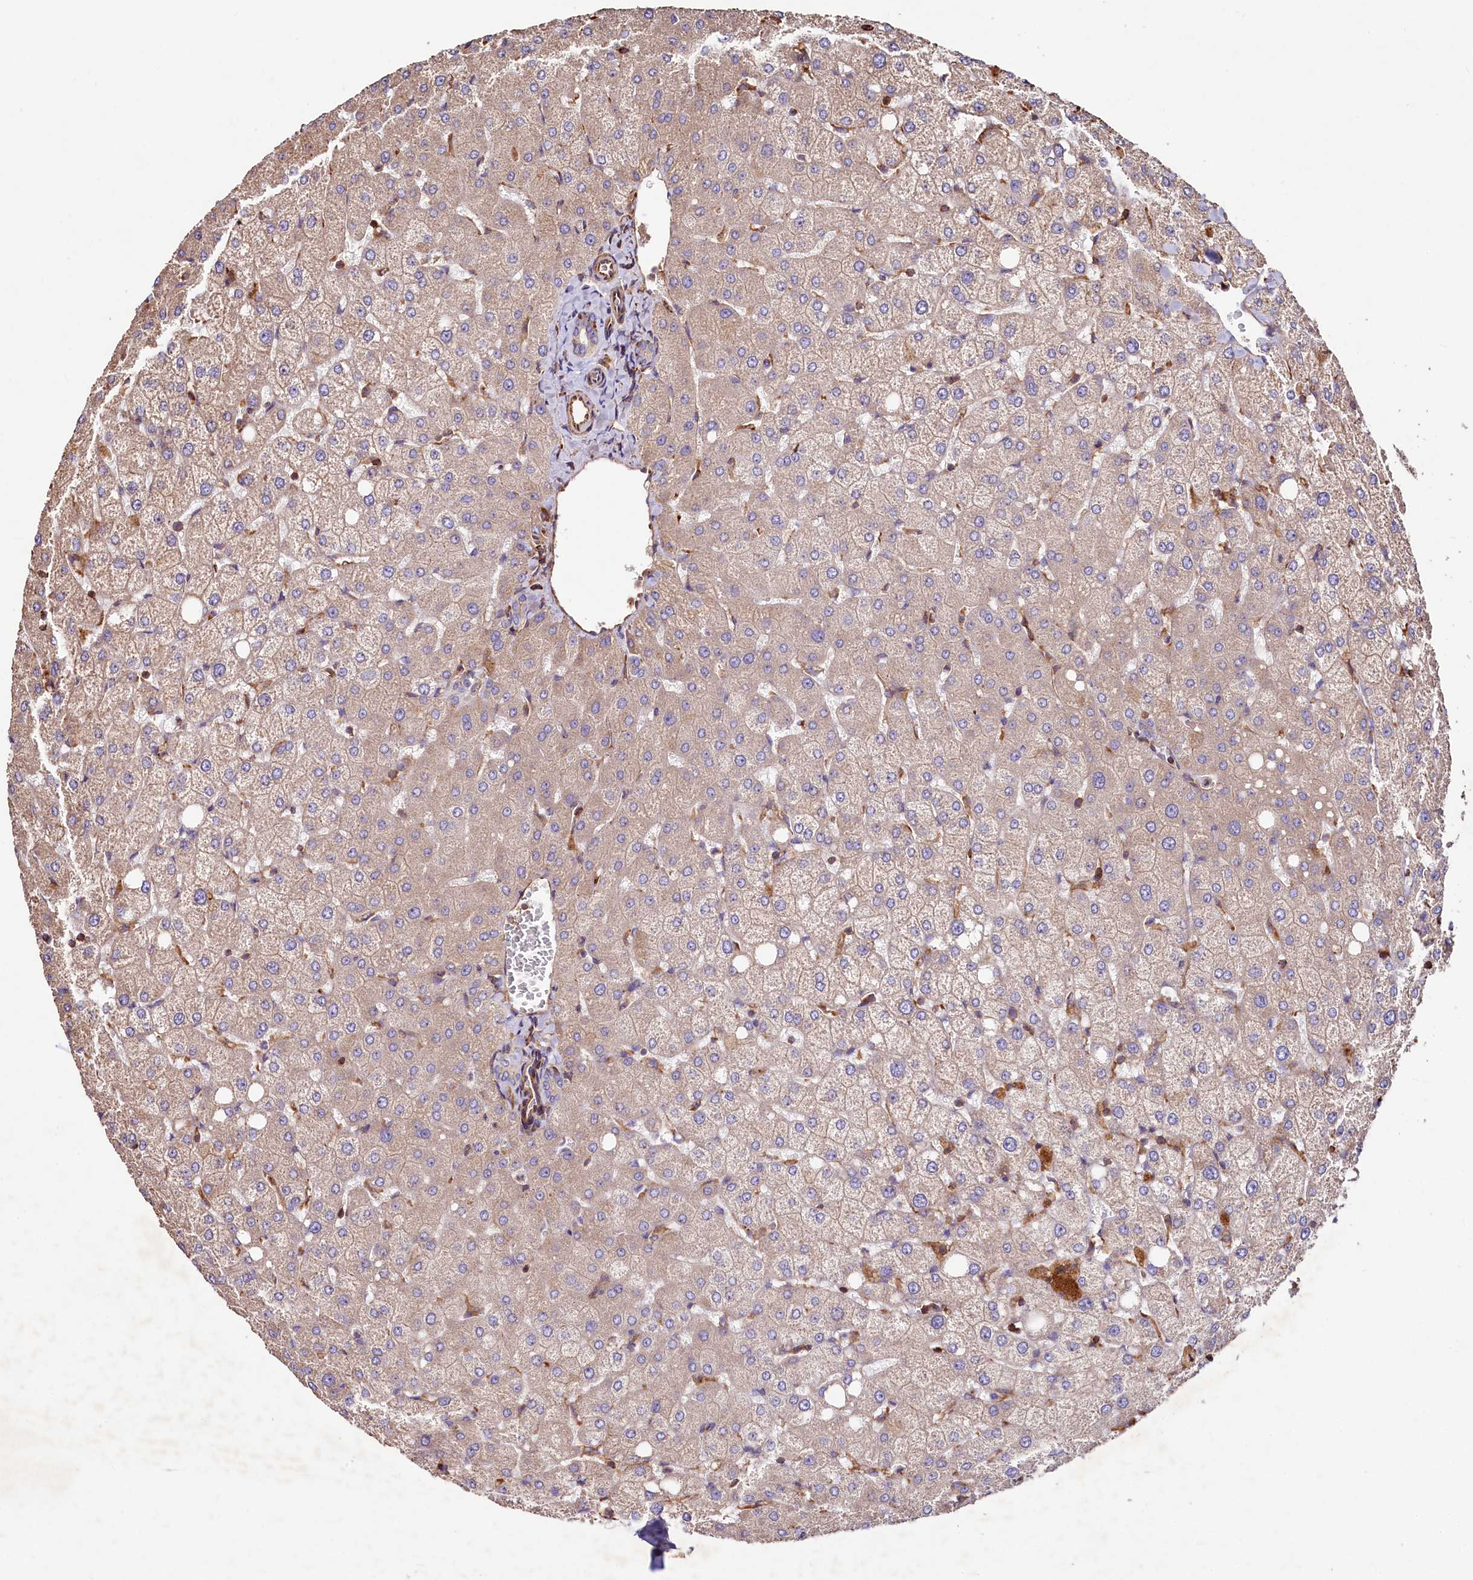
{"staining": {"intensity": "negative", "quantity": "none", "location": "none"}, "tissue": "liver", "cell_type": "Cholangiocytes", "image_type": "normal", "snomed": [{"axis": "morphology", "description": "Normal tissue, NOS"}, {"axis": "topography", "description": "Liver"}], "caption": "Cholangiocytes show no significant protein positivity in unremarkable liver. Nuclei are stained in blue.", "gene": "KLHDC4", "patient": {"sex": "female", "age": 54}}